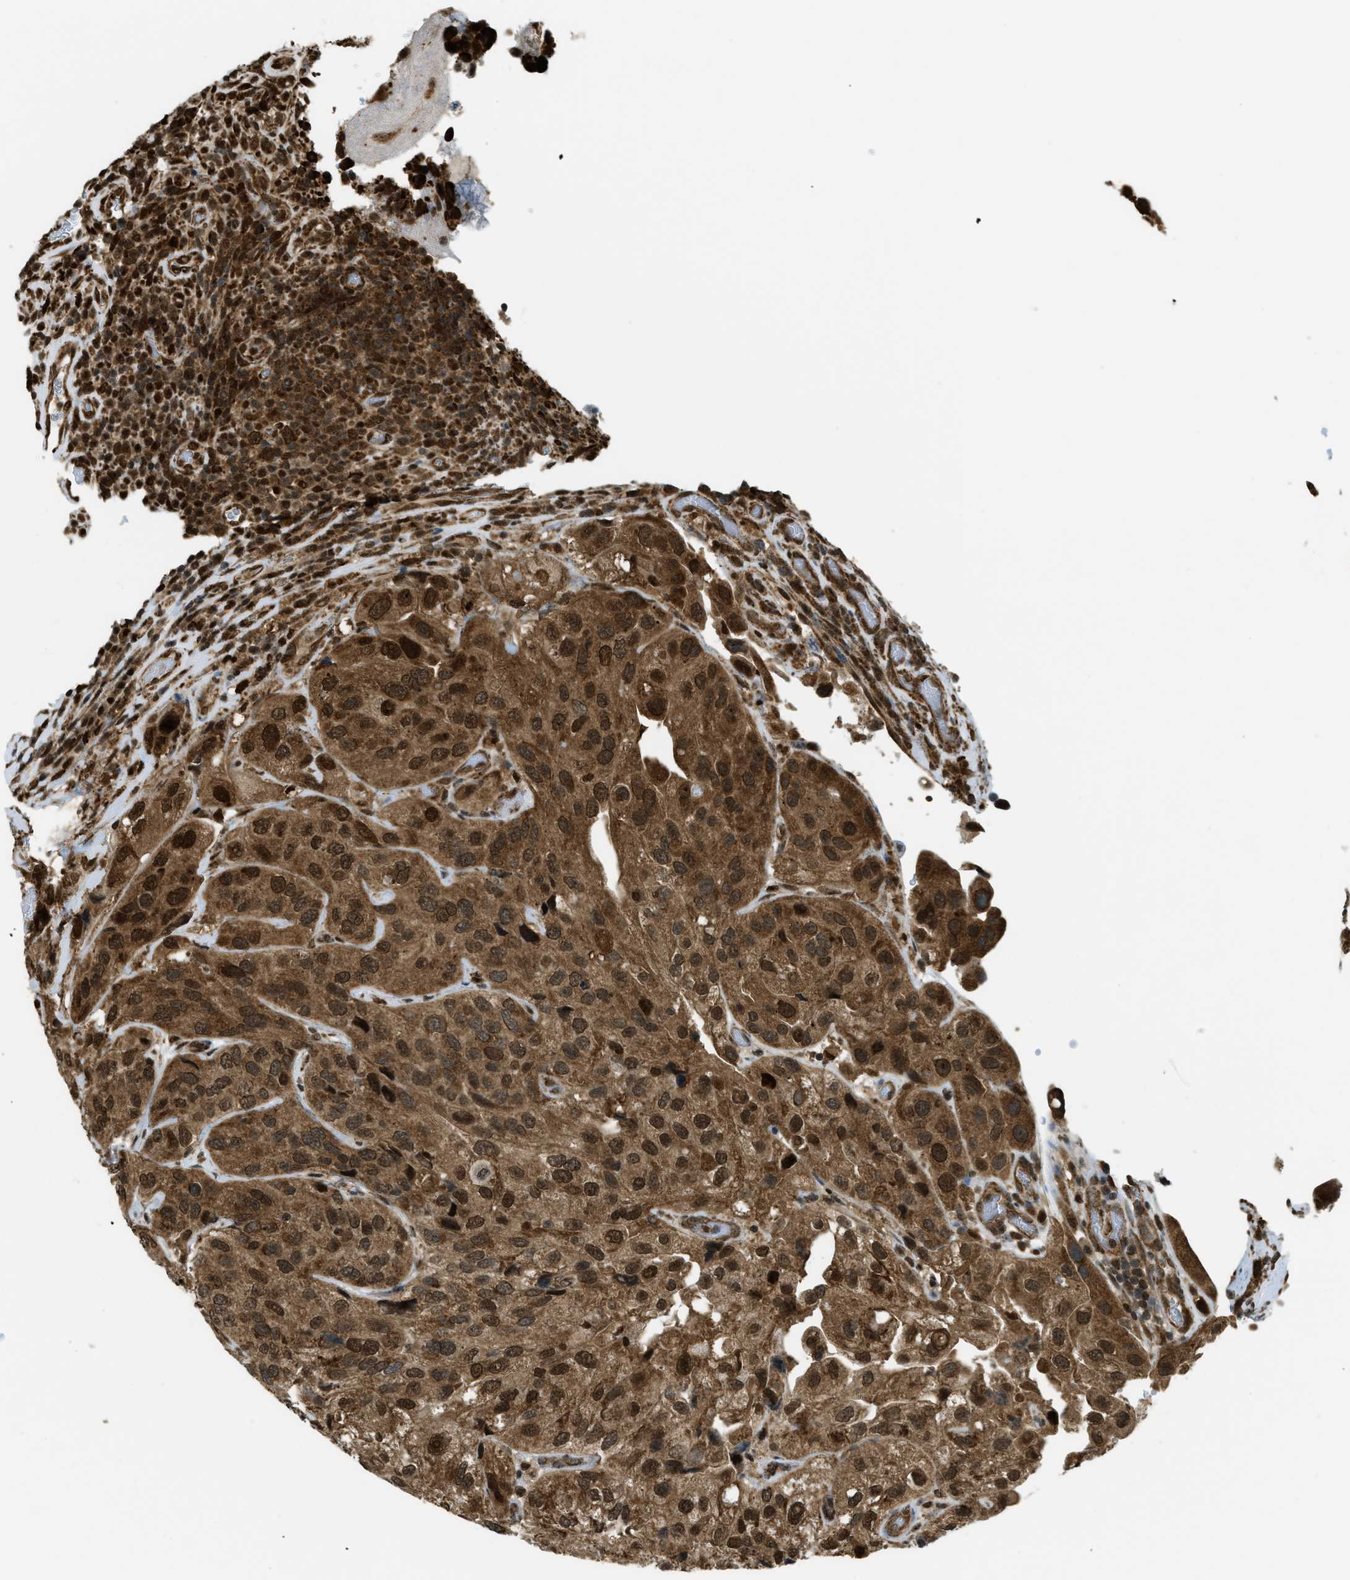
{"staining": {"intensity": "strong", "quantity": ">75%", "location": "cytoplasmic/membranous,nuclear"}, "tissue": "urothelial cancer", "cell_type": "Tumor cells", "image_type": "cancer", "snomed": [{"axis": "morphology", "description": "Urothelial carcinoma, High grade"}, {"axis": "topography", "description": "Urinary bladder"}], "caption": "Urothelial carcinoma (high-grade) stained with IHC shows strong cytoplasmic/membranous and nuclear staining in approximately >75% of tumor cells. (brown staining indicates protein expression, while blue staining denotes nuclei).", "gene": "TNPO1", "patient": {"sex": "female", "age": 64}}